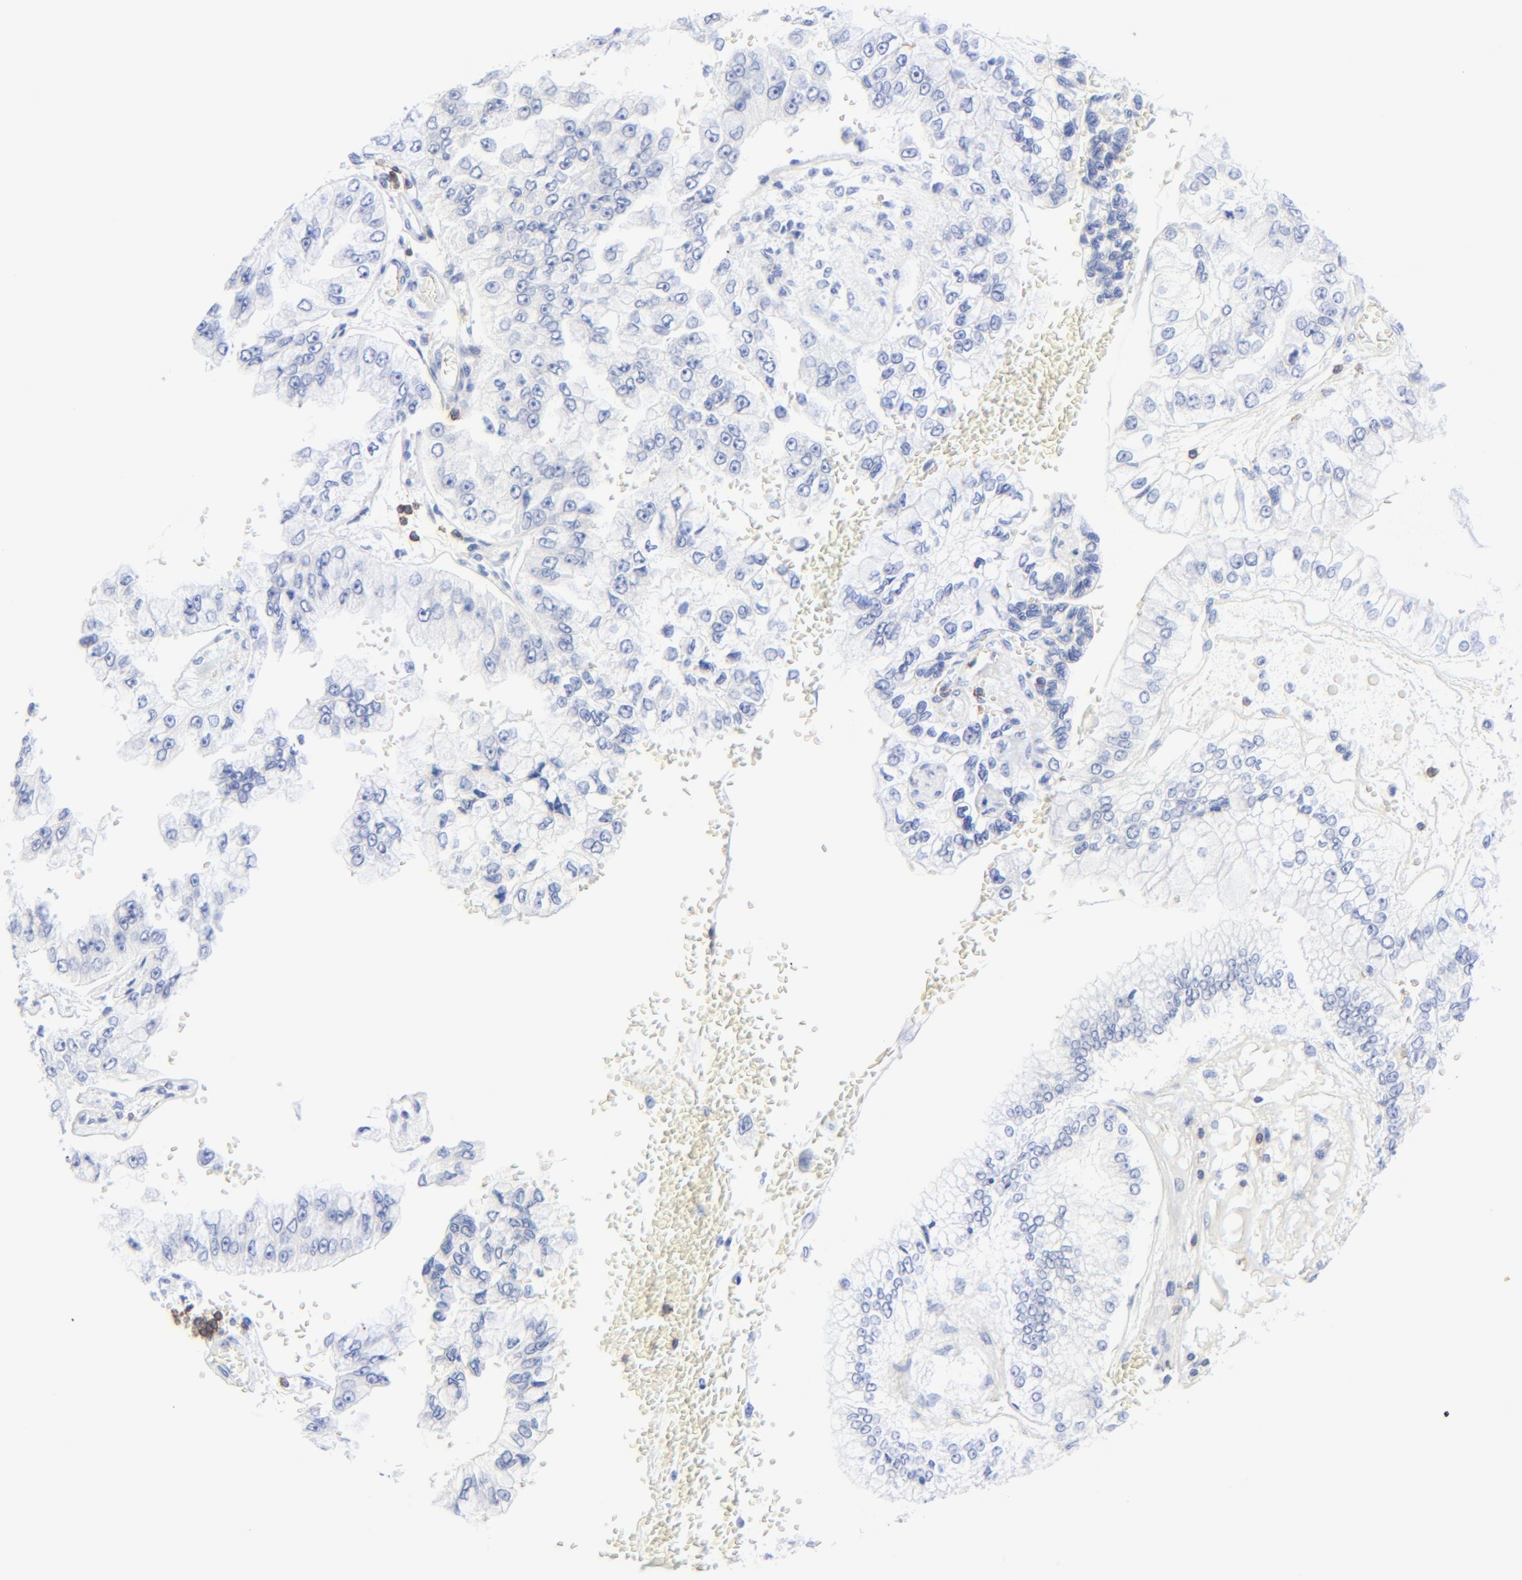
{"staining": {"intensity": "negative", "quantity": "none", "location": "none"}, "tissue": "liver cancer", "cell_type": "Tumor cells", "image_type": "cancer", "snomed": [{"axis": "morphology", "description": "Cholangiocarcinoma"}, {"axis": "topography", "description": "Liver"}], "caption": "A micrograph of human liver cancer is negative for staining in tumor cells.", "gene": "LCK", "patient": {"sex": "female", "age": 79}}